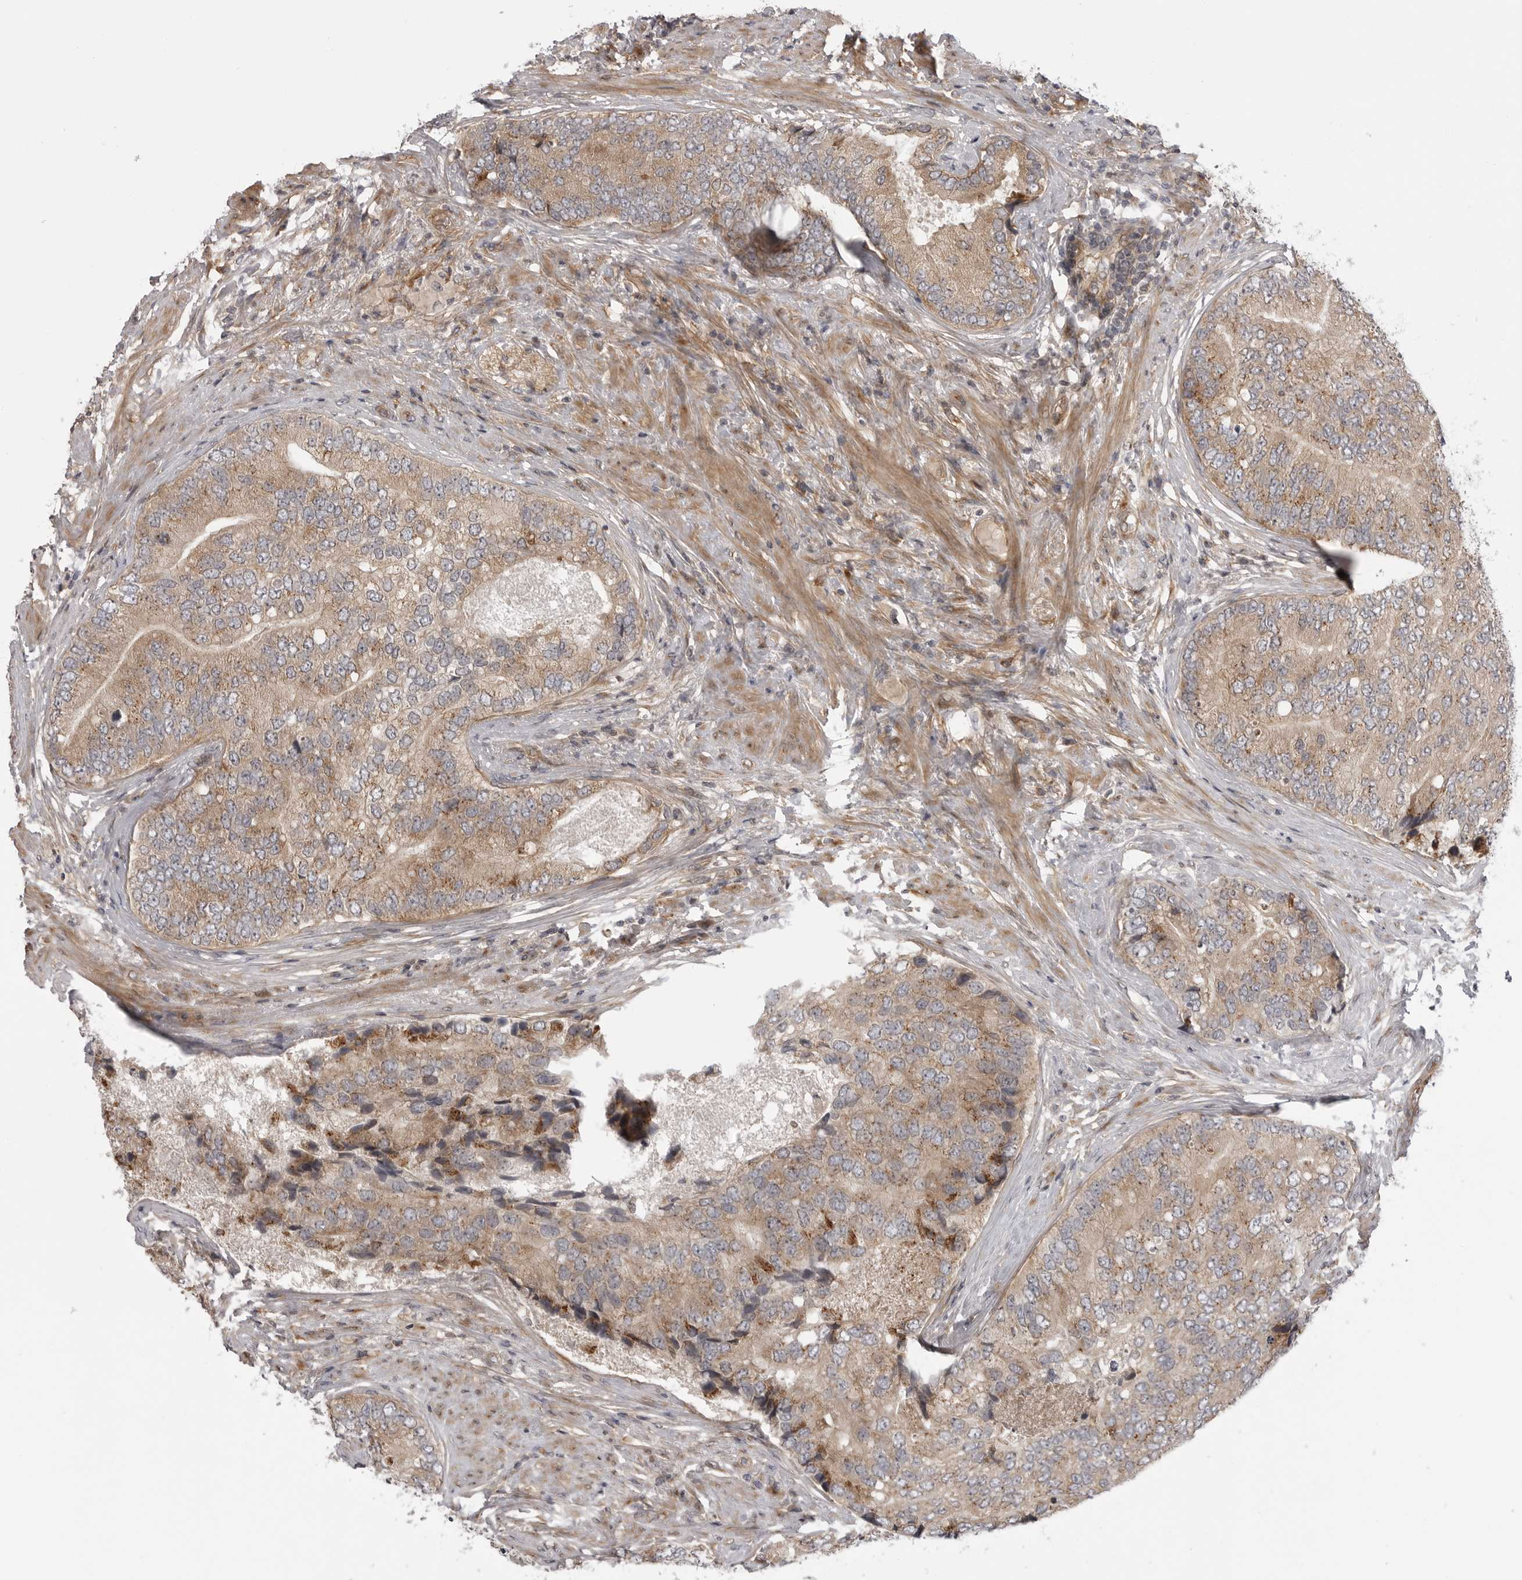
{"staining": {"intensity": "moderate", "quantity": ">75%", "location": "cytoplasmic/membranous"}, "tissue": "prostate cancer", "cell_type": "Tumor cells", "image_type": "cancer", "snomed": [{"axis": "morphology", "description": "Adenocarcinoma, High grade"}, {"axis": "topography", "description": "Prostate"}], "caption": "Immunohistochemistry (DAB) staining of prostate high-grade adenocarcinoma reveals moderate cytoplasmic/membranous protein positivity in approximately >75% of tumor cells.", "gene": "LRRC45", "patient": {"sex": "male", "age": 70}}